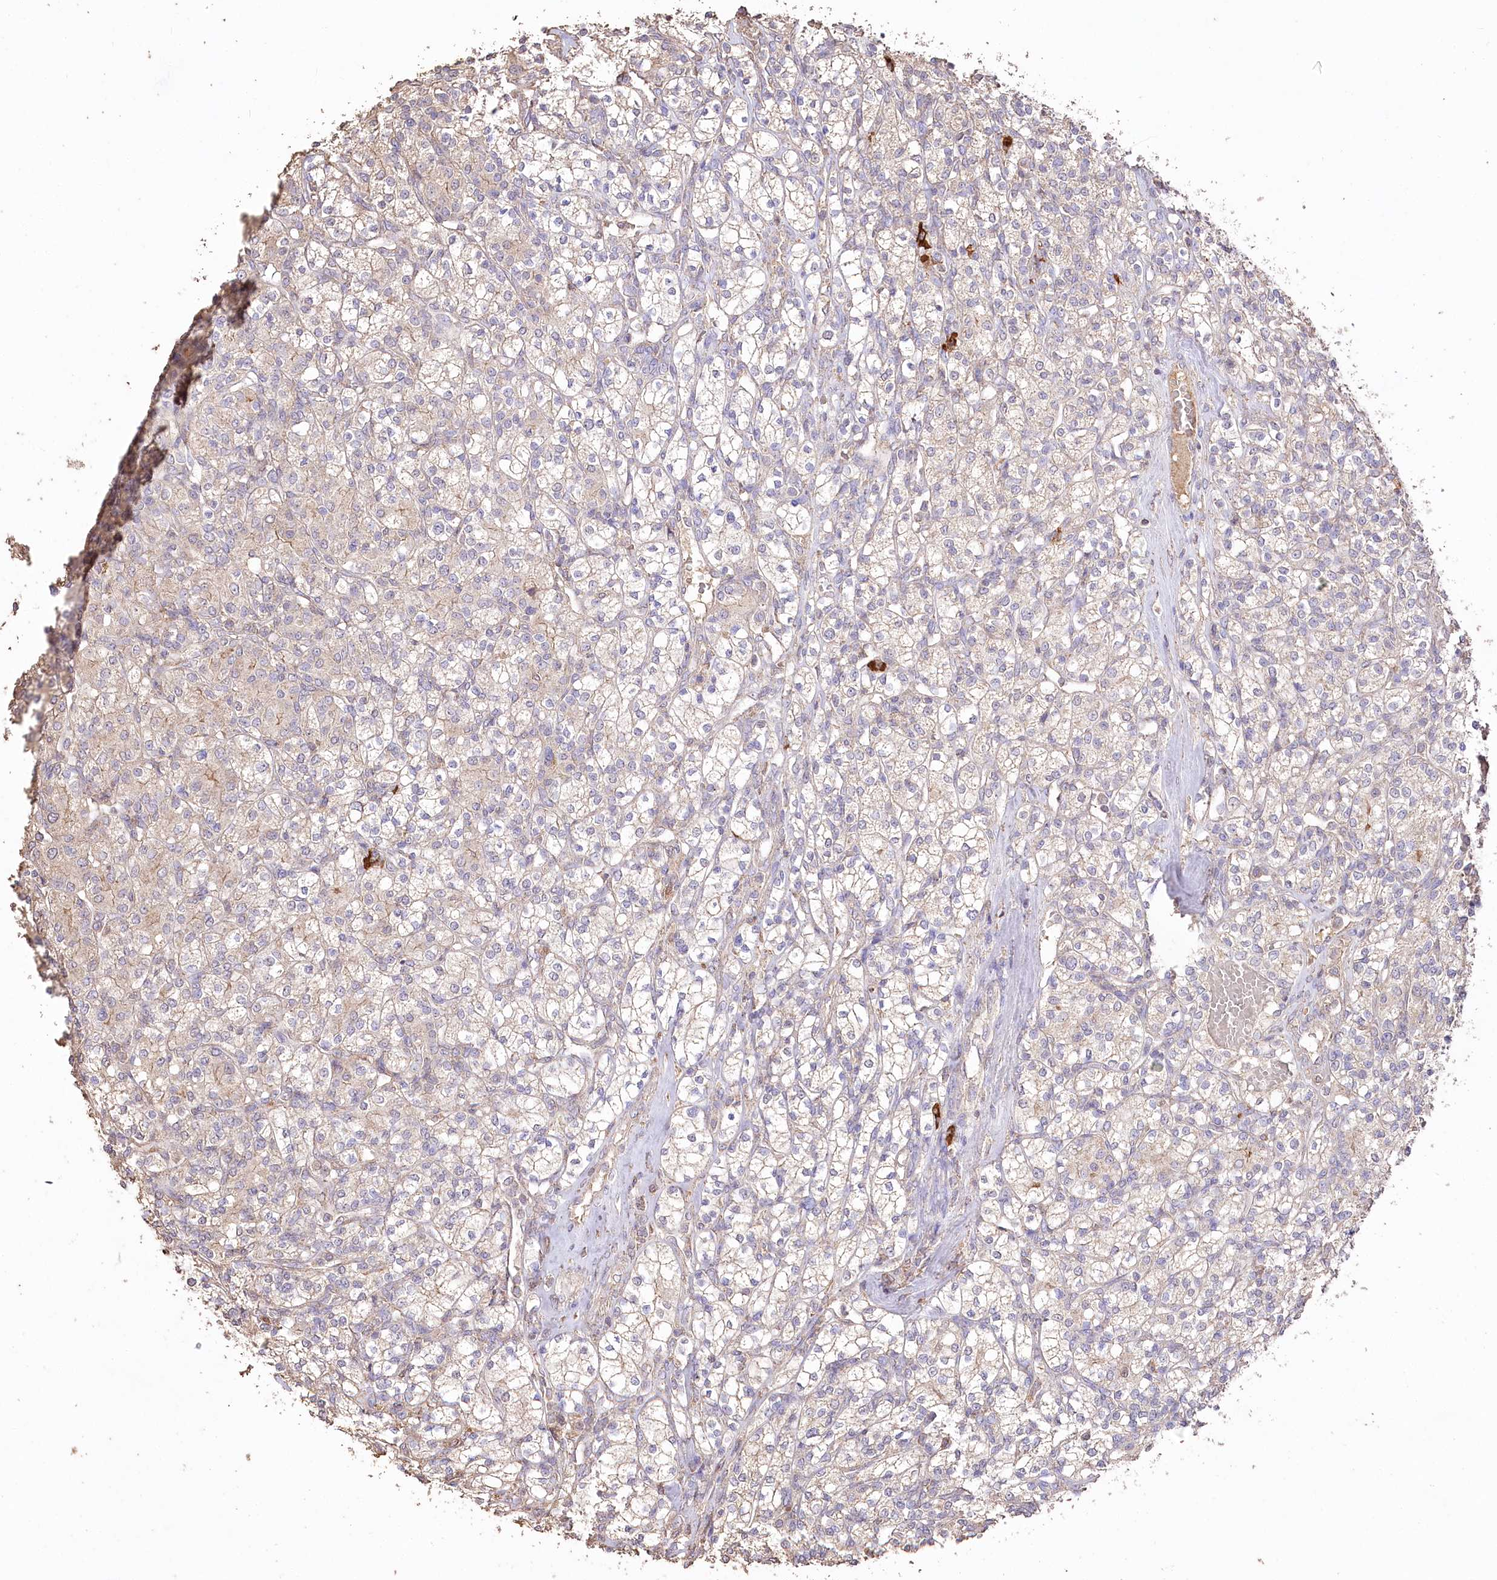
{"staining": {"intensity": "weak", "quantity": ">75%", "location": "cytoplasmic/membranous"}, "tissue": "renal cancer", "cell_type": "Tumor cells", "image_type": "cancer", "snomed": [{"axis": "morphology", "description": "Adenocarcinoma, NOS"}, {"axis": "topography", "description": "Kidney"}], "caption": "A brown stain highlights weak cytoplasmic/membranous positivity of a protein in renal adenocarcinoma tumor cells.", "gene": "IREB2", "patient": {"sex": "male", "age": 77}}